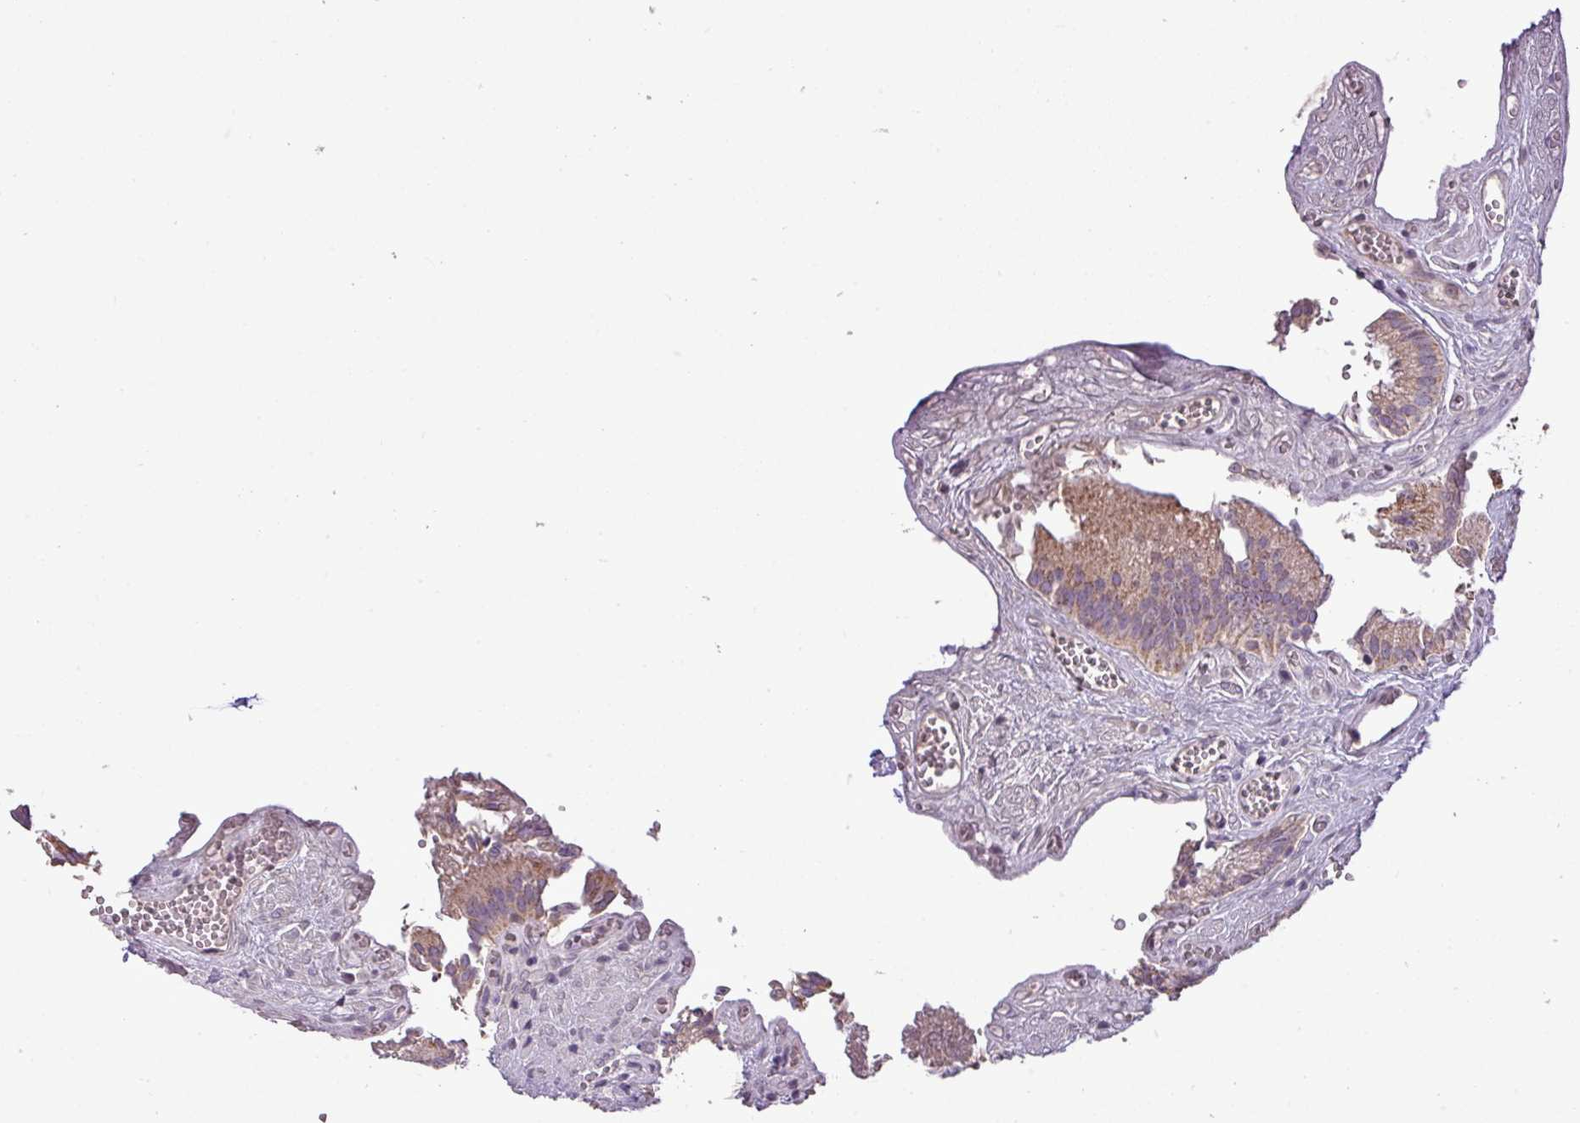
{"staining": {"intensity": "moderate", "quantity": ">75%", "location": "cytoplasmic/membranous"}, "tissue": "gallbladder", "cell_type": "Glandular cells", "image_type": "normal", "snomed": [{"axis": "morphology", "description": "Normal tissue, NOS"}, {"axis": "topography", "description": "Gallbladder"}, {"axis": "topography", "description": "Peripheral nerve tissue"}], "caption": "High-magnification brightfield microscopy of benign gallbladder stained with DAB (brown) and counterstained with hematoxylin (blue). glandular cells exhibit moderate cytoplasmic/membranous positivity is appreciated in approximately>75% of cells. (Stains: DAB in brown, nuclei in blue, Microscopy: brightfield microscopy at high magnification).", "gene": "ALDH2", "patient": {"sex": "male", "age": 17}}